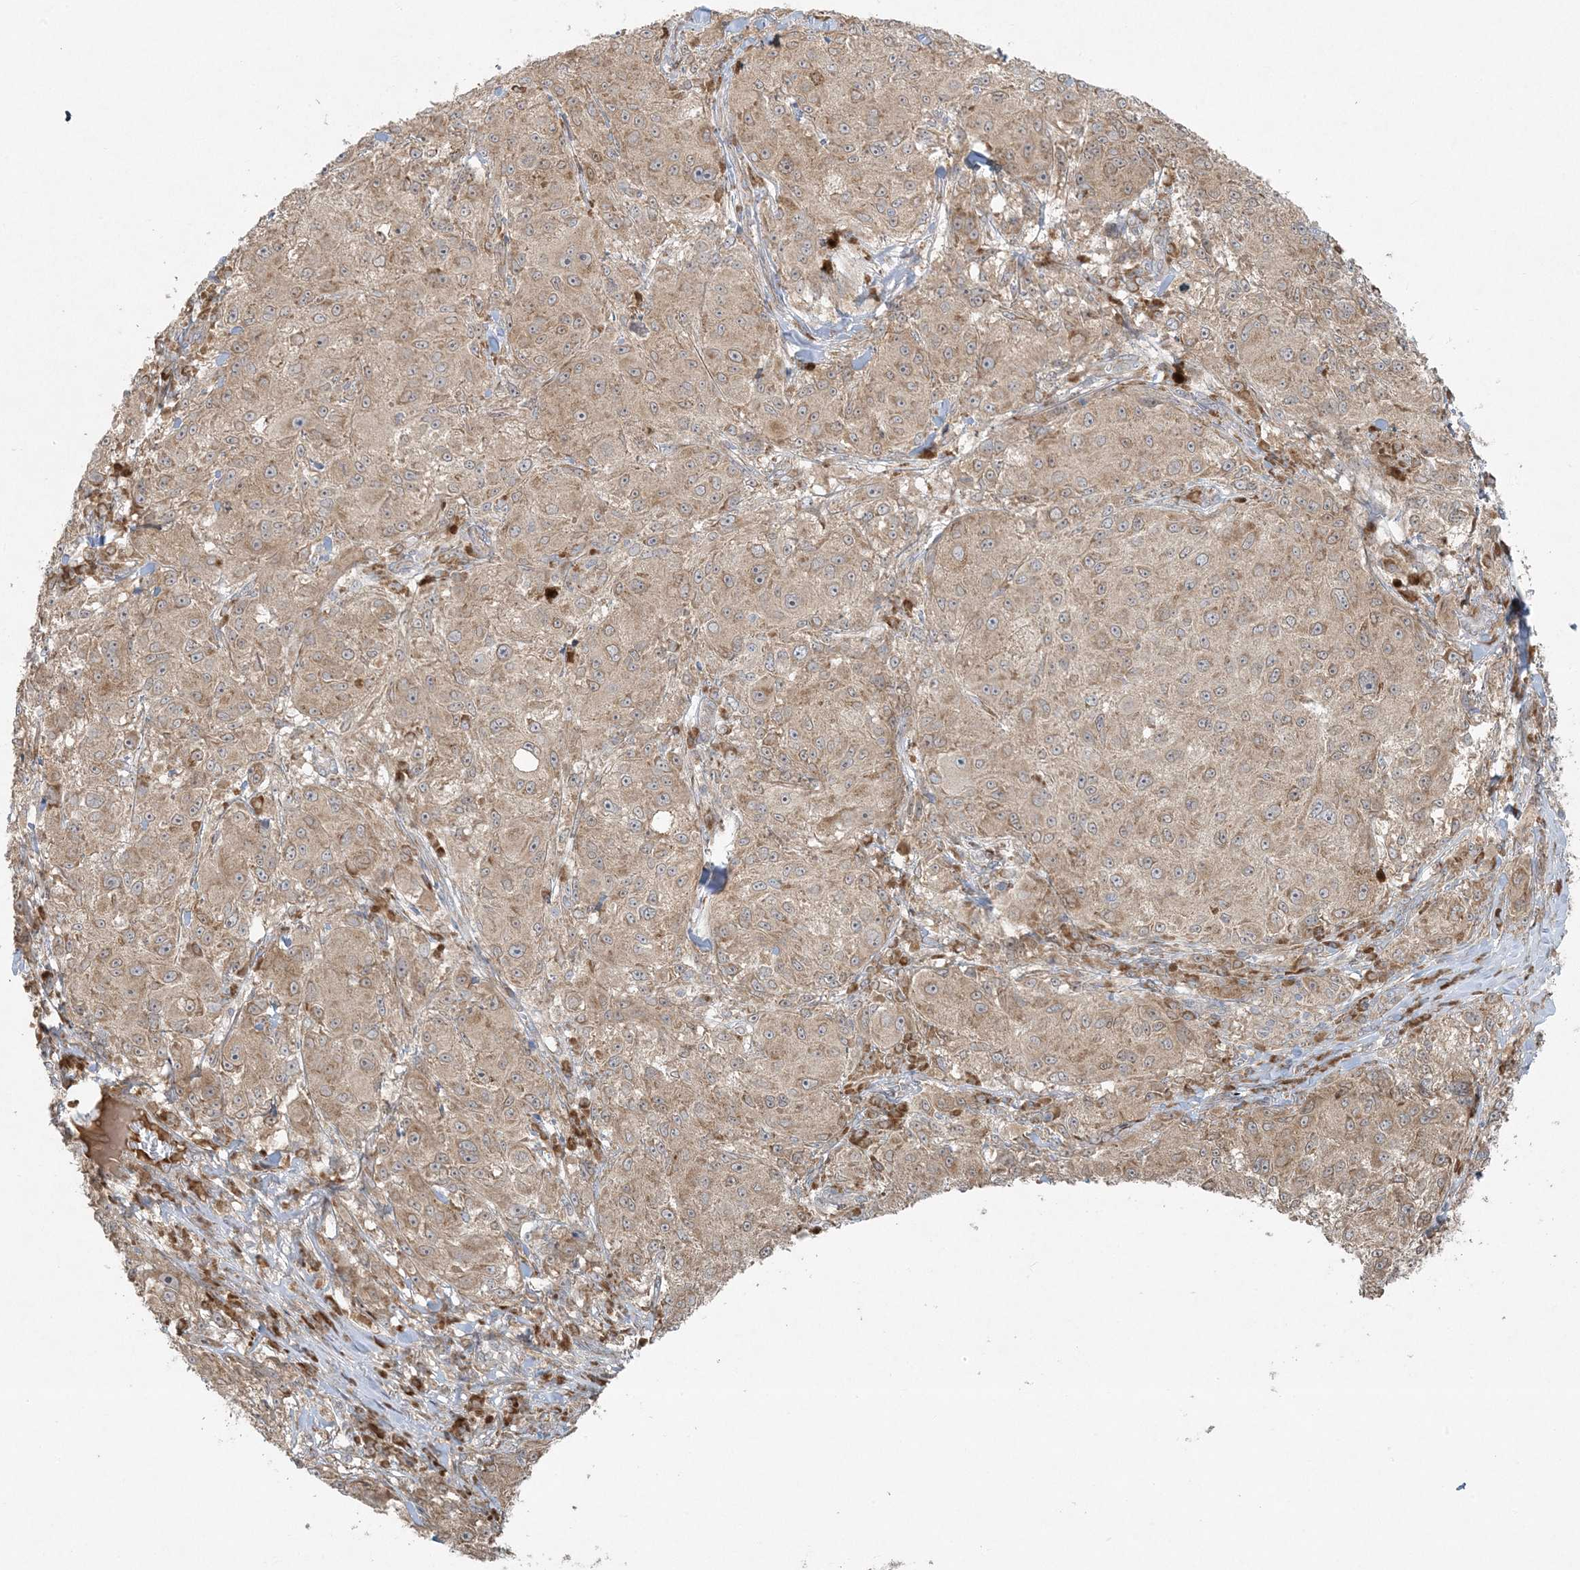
{"staining": {"intensity": "moderate", "quantity": ">75%", "location": "cytoplasmic/membranous"}, "tissue": "melanoma", "cell_type": "Tumor cells", "image_type": "cancer", "snomed": [{"axis": "morphology", "description": "Necrosis, NOS"}, {"axis": "morphology", "description": "Malignant melanoma, NOS"}, {"axis": "topography", "description": "Skin"}], "caption": "Tumor cells show medium levels of moderate cytoplasmic/membranous staining in about >75% of cells in melanoma.", "gene": "ZNF263", "patient": {"sex": "female", "age": 87}}